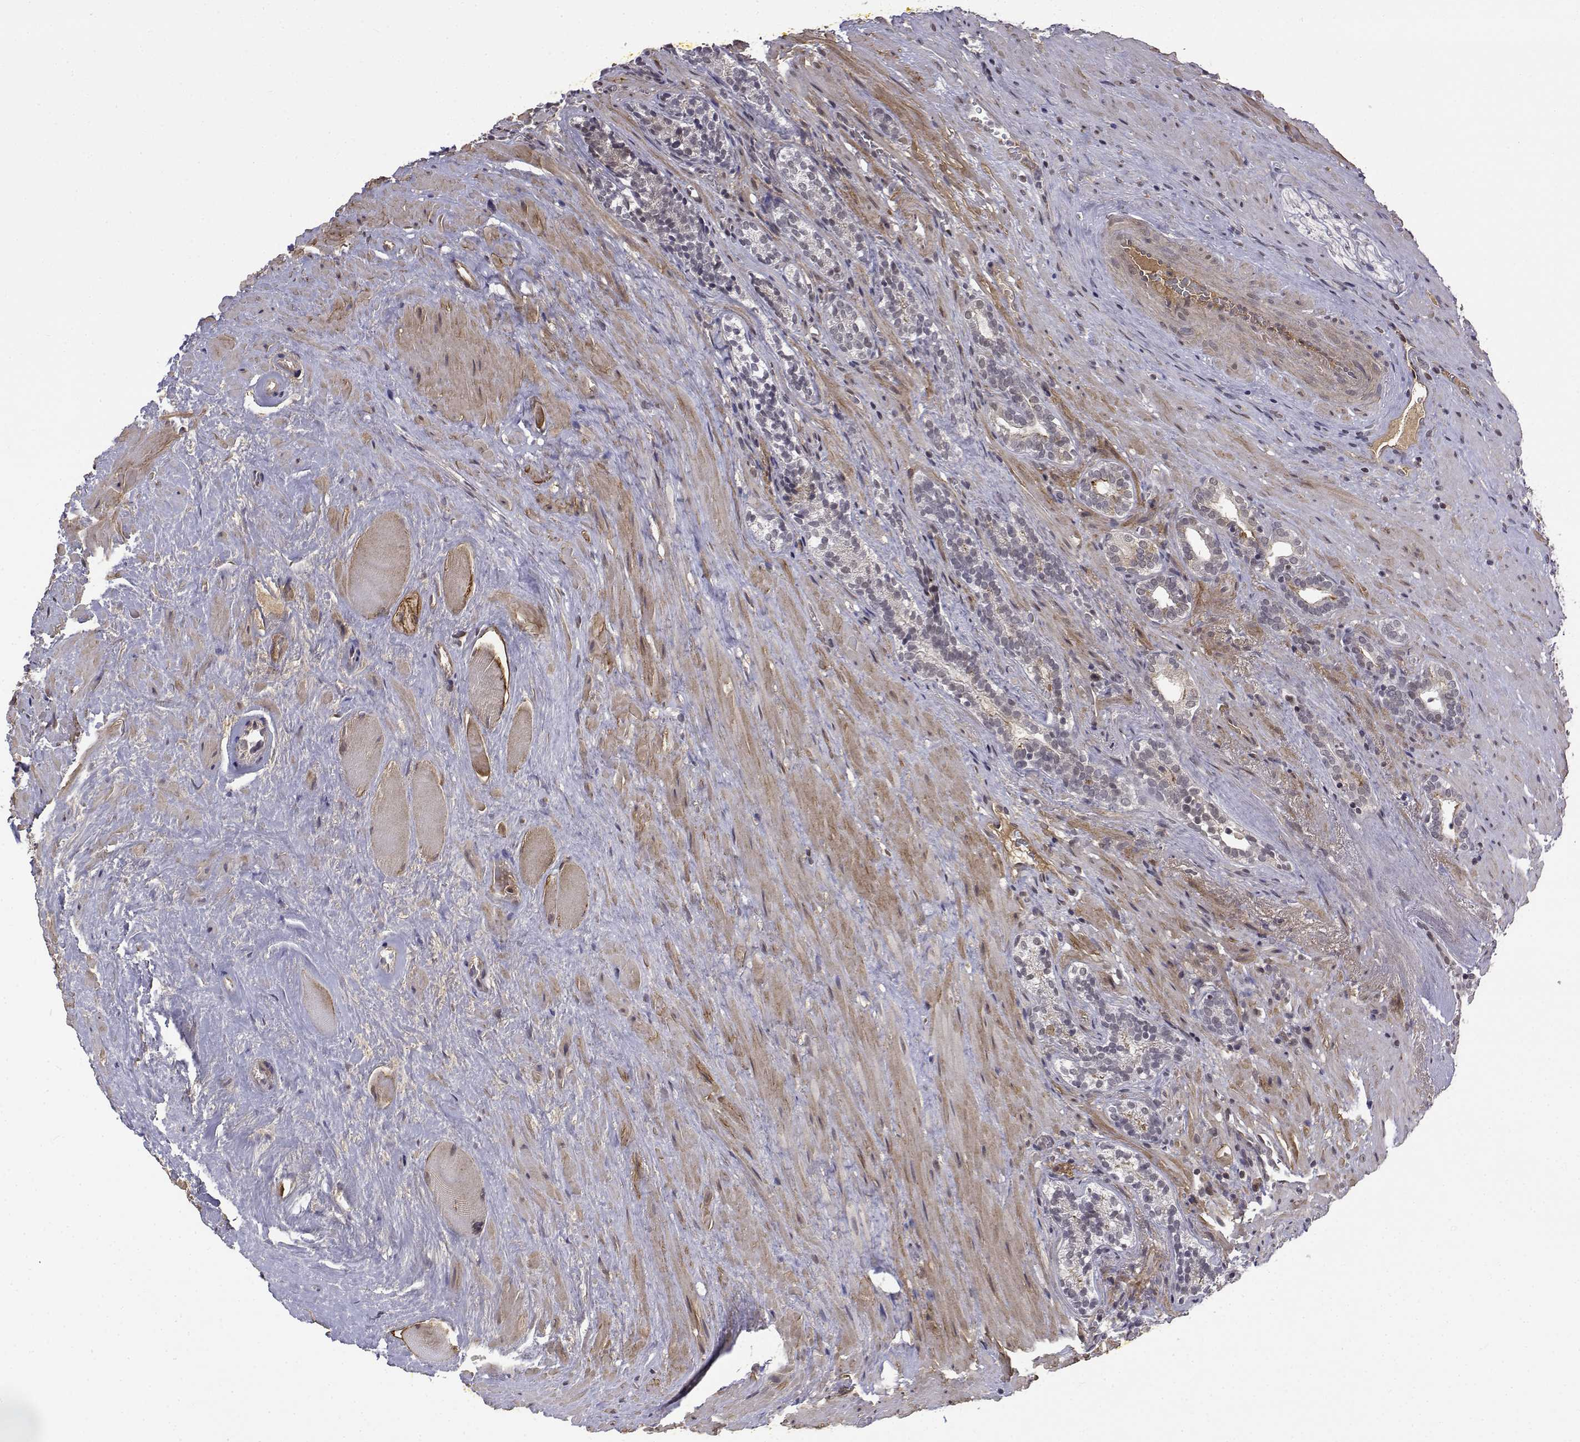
{"staining": {"intensity": "moderate", "quantity": "25%-75%", "location": "nuclear"}, "tissue": "prostate cancer", "cell_type": "Tumor cells", "image_type": "cancer", "snomed": [{"axis": "morphology", "description": "Adenocarcinoma, NOS"}, {"axis": "topography", "description": "Prostate"}], "caption": "A brown stain shows moderate nuclear staining of a protein in human prostate cancer tumor cells.", "gene": "ITGA7", "patient": {"sex": "male", "age": 66}}